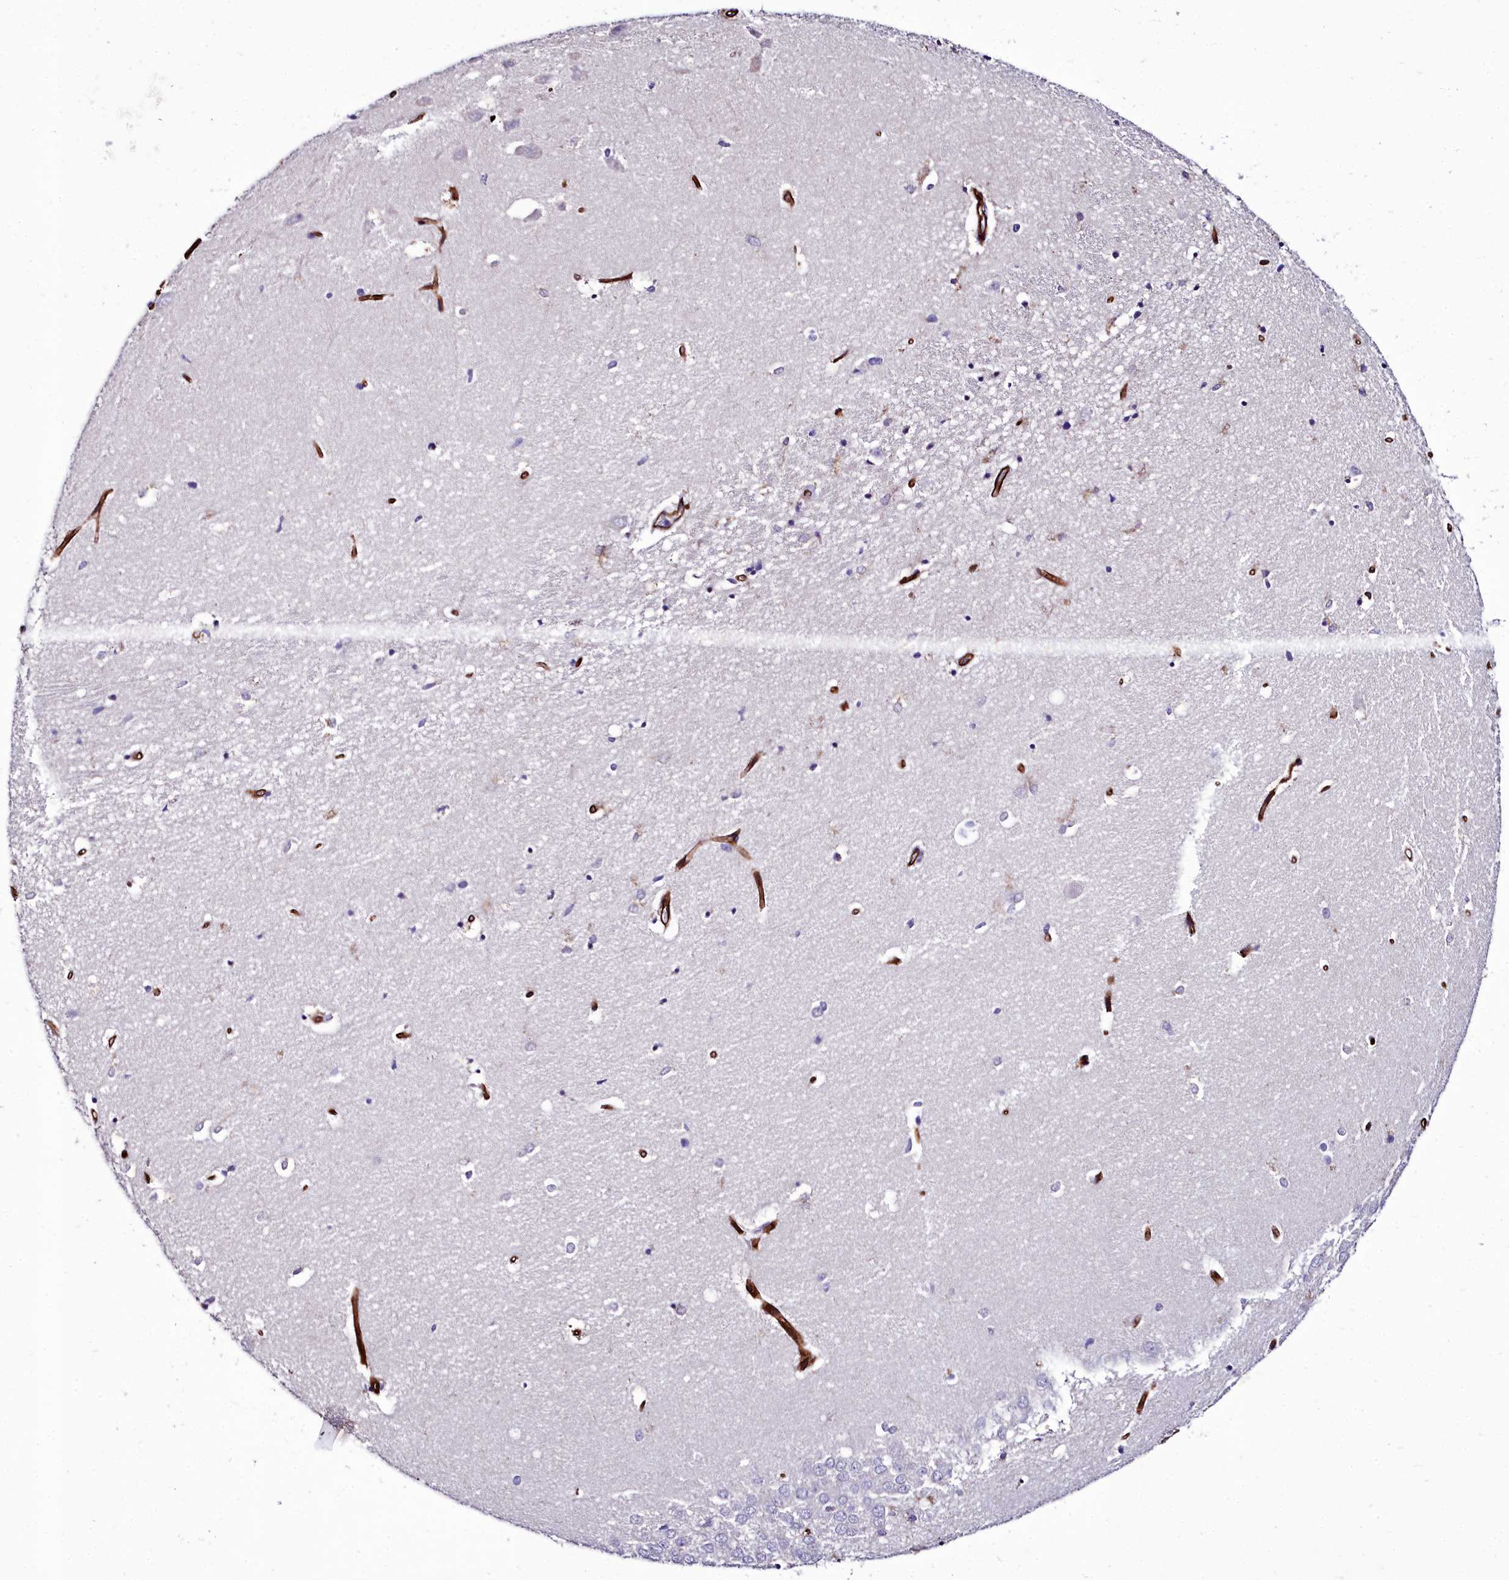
{"staining": {"intensity": "negative", "quantity": "none", "location": "none"}, "tissue": "hippocampus", "cell_type": "Glial cells", "image_type": "normal", "snomed": [{"axis": "morphology", "description": "Normal tissue, NOS"}, {"axis": "topography", "description": "Hippocampus"}], "caption": "Unremarkable hippocampus was stained to show a protein in brown. There is no significant positivity in glial cells. The staining is performed using DAB (3,3'-diaminobenzidine) brown chromogen with nuclei counter-stained in using hematoxylin.", "gene": "CYP4F11", "patient": {"sex": "female", "age": 64}}